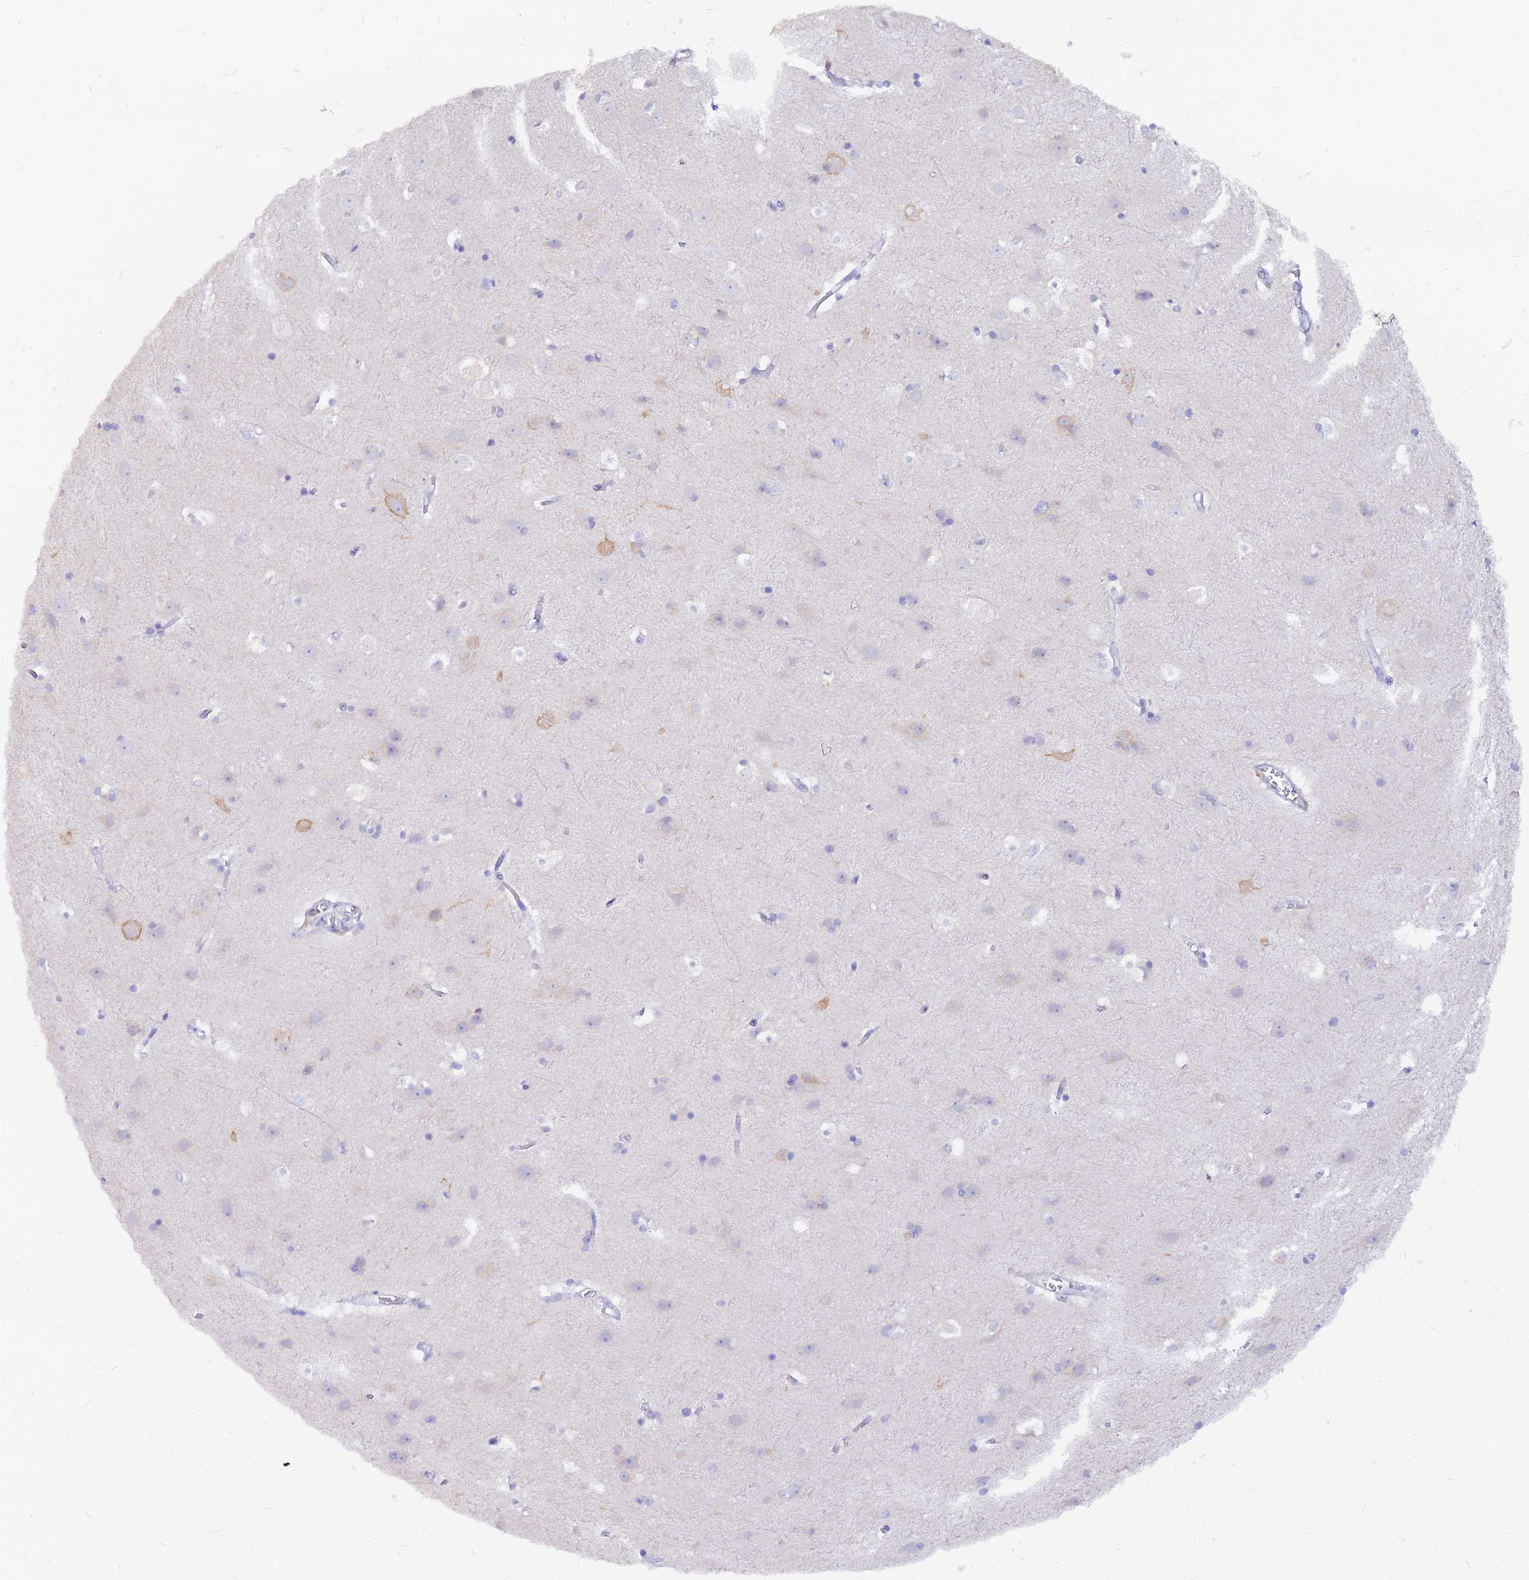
{"staining": {"intensity": "negative", "quantity": "none", "location": "none"}, "tissue": "cerebral cortex", "cell_type": "Endothelial cells", "image_type": "normal", "snomed": [{"axis": "morphology", "description": "Normal tissue, NOS"}, {"axis": "topography", "description": "Cerebral cortex"}], "caption": "Cerebral cortex stained for a protein using immunohistochemistry displays no expression endothelial cells.", "gene": "DENND2D", "patient": {"sex": "male", "age": 54}}